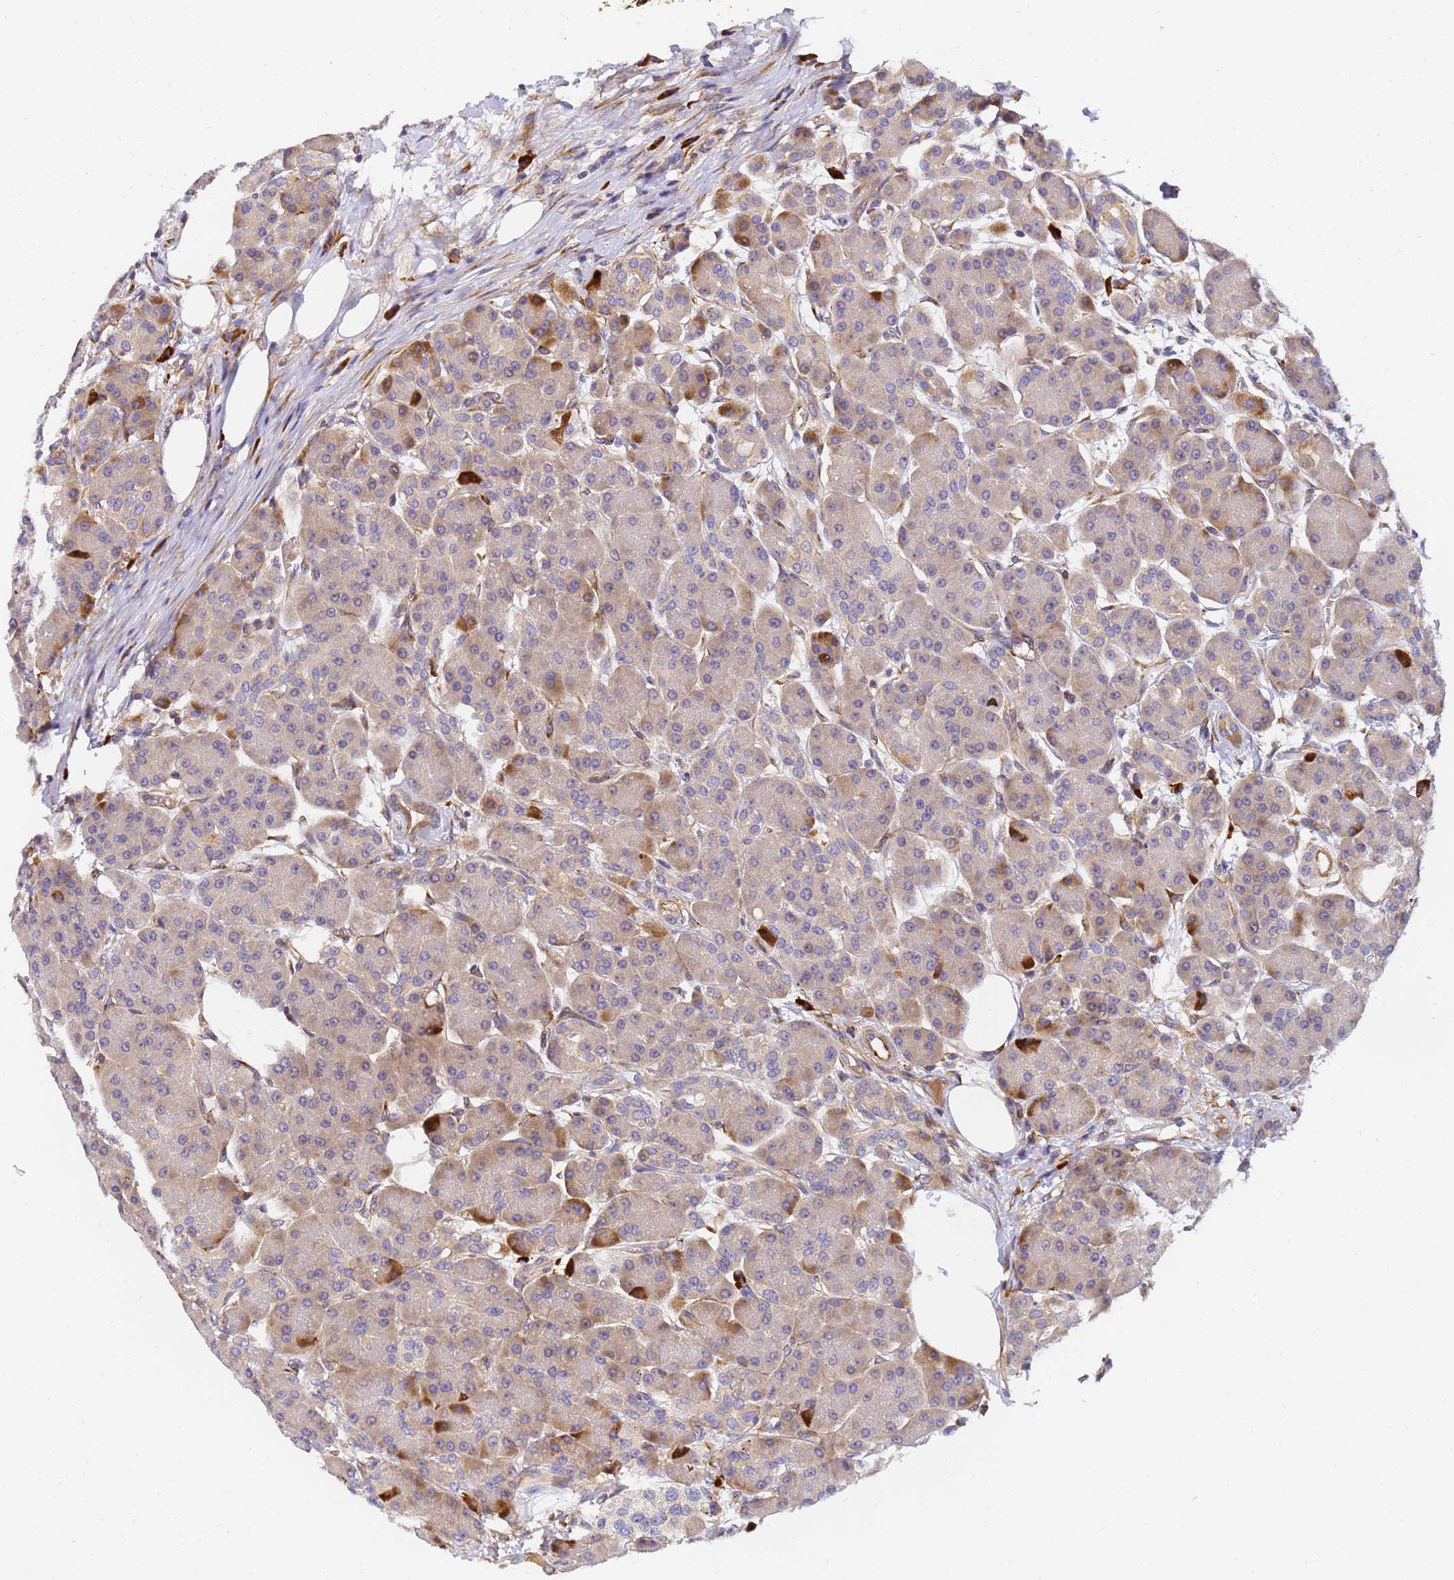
{"staining": {"intensity": "strong", "quantity": "25%-75%", "location": "cytoplasmic/membranous"}, "tissue": "pancreas", "cell_type": "Exocrine glandular cells", "image_type": "normal", "snomed": [{"axis": "morphology", "description": "Normal tissue, NOS"}, {"axis": "topography", "description": "Pancreas"}], "caption": "Pancreas stained with immunohistochemistry (IHC) shows strong cytoplasmic/membranous positivity in approximately 25%-75% of exocrine glandular cells.", "gene": "POM121C", "patient": {"sex": "male", "age": 63}}